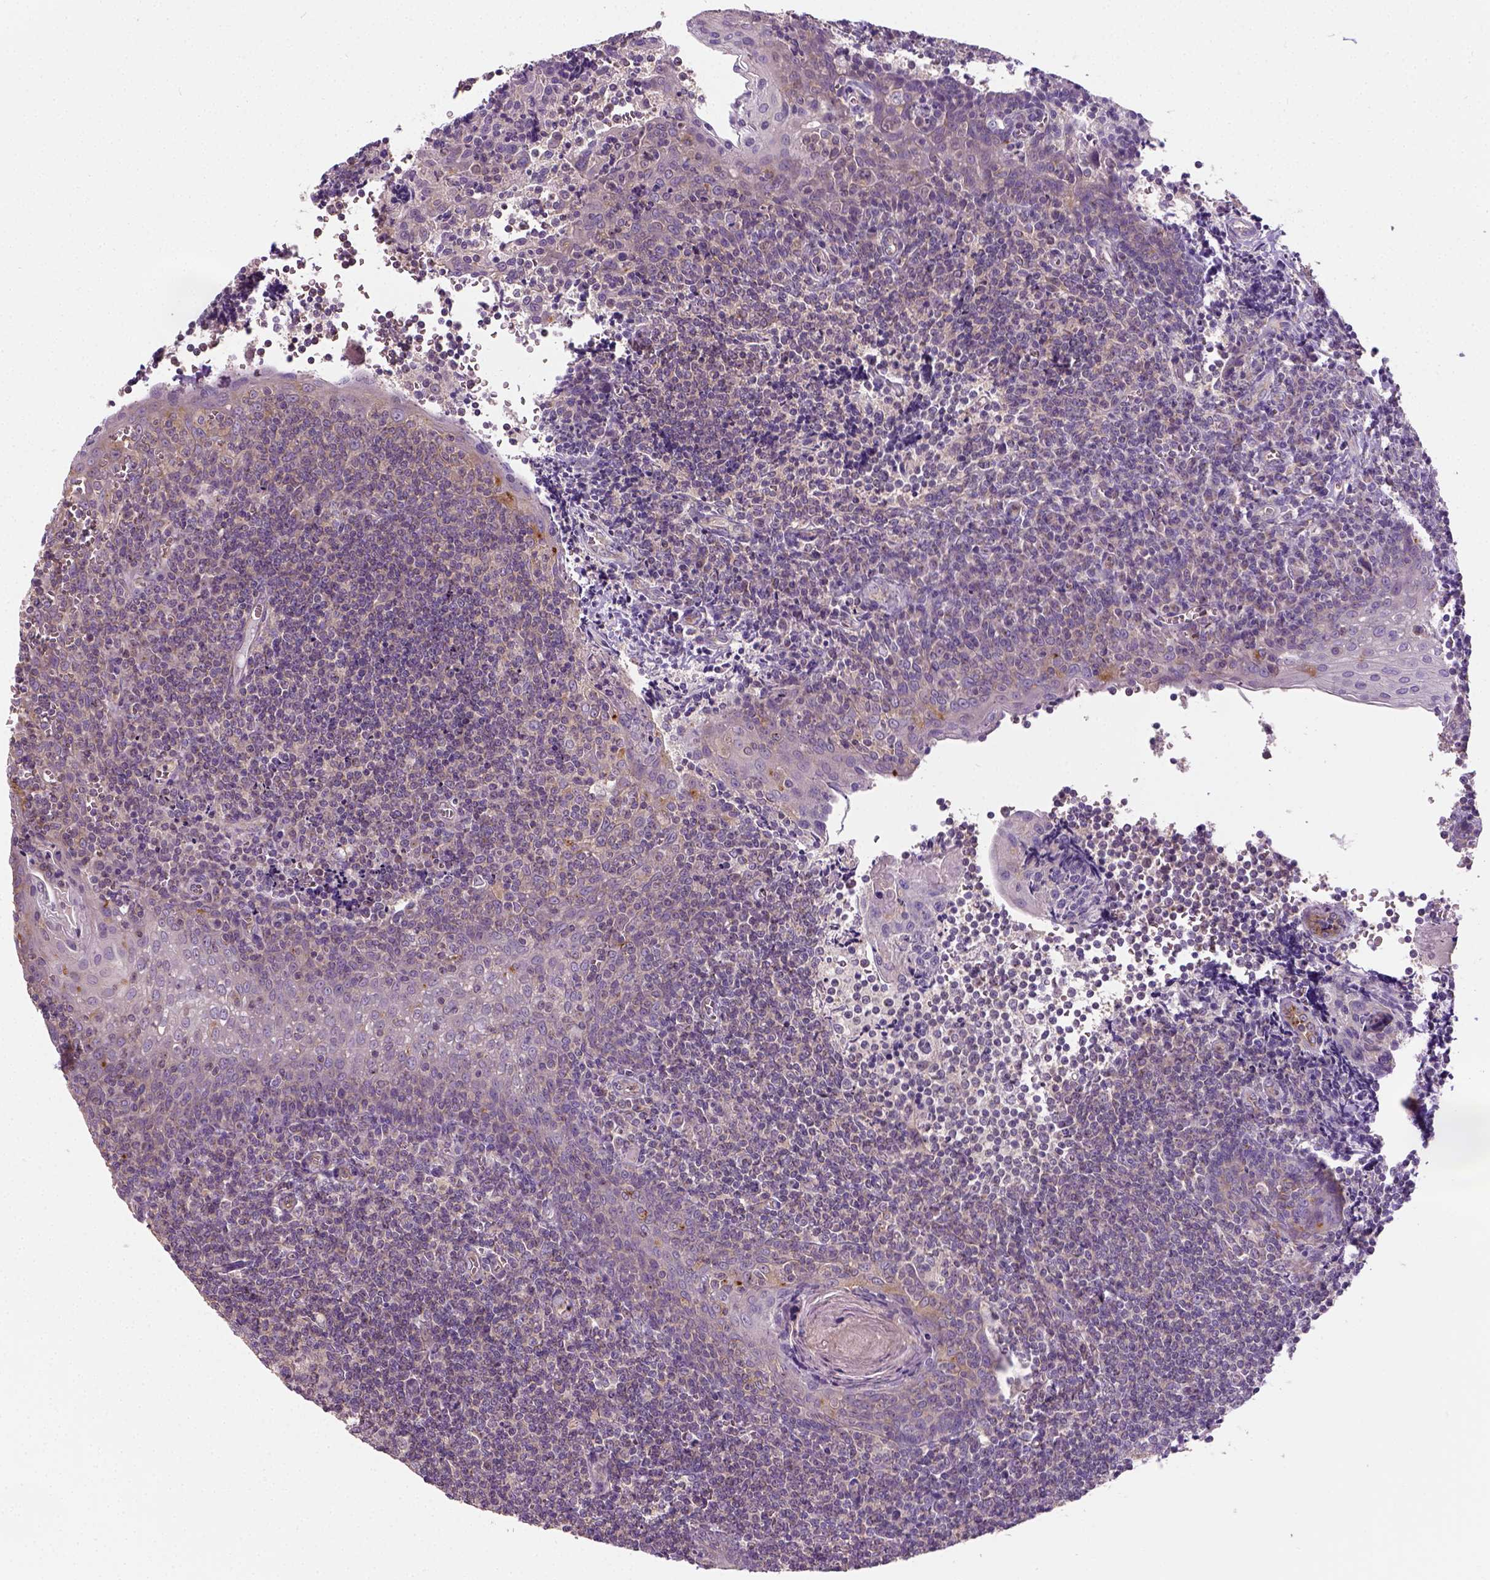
{"staining": {"intensity": "weak", "quantity": ">75%", "location": "cytoplasmic/membranous"}, "tissue": "tonsil", "cell_type": "Germinal center cells", "image_type": "normal", "snomed": [{"axis": "morphology", "description": "Normal tissue, NOS"}, {"axis": "morphology", "description": "Inflammation, NOS"}, {"axis": "topography", "description": "Tonsil"}], "caption": "Unremarkable tonsil exhibits weak cytoplasmic/membranous staining in approximately >75% of germinal center cells.", "gene": "CRACR2A", "patient": {"sex": "female", "age": 31}}